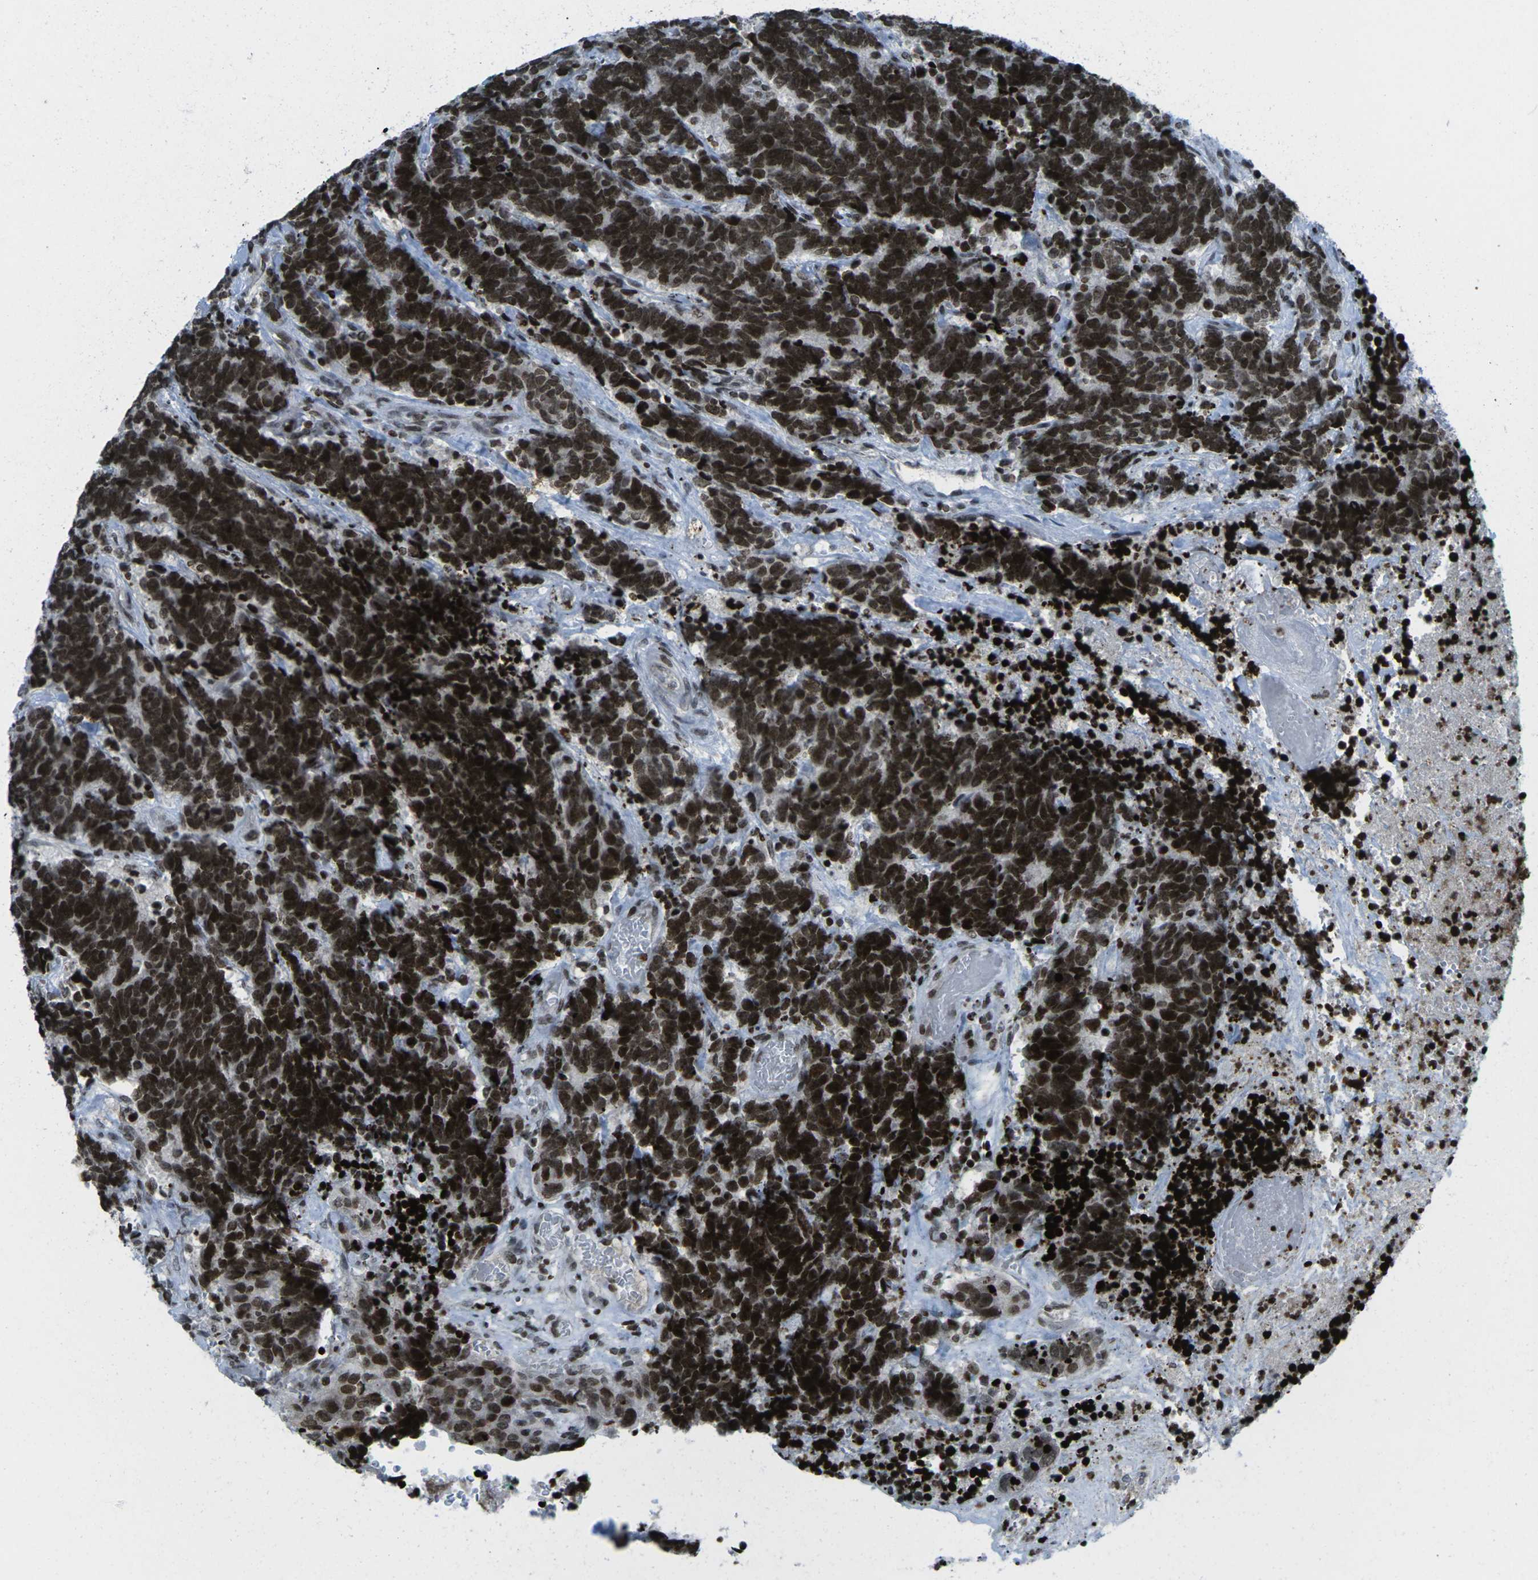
{"staining": {"intensity": "strong", "quantity": ">75%", "location": "nuclear"}, "tissue": "carcinoid", "cell_type": "Tumor cells", "image_type": "cancer", "snomed": [{"axis": "morphology", "description": "Carcinoma, NOS"}, {"axis": "morphology", "description": "Carcinoid, malignant, NOS"}, {"axis": "topography", "description": "Urinary bladder"}], "caption": "Carcinoid stained with IHC exhibits strong nuclear expression in approximately >75% of tumor cells. The protein is stained brown, and the nuclei are stained in blue (DAB (3,3'-diaminobenzidine) IHC with brightfield microscopy, high magnification).", "gene": "EME1", "patient": {"sex": "male", "age": 57}}